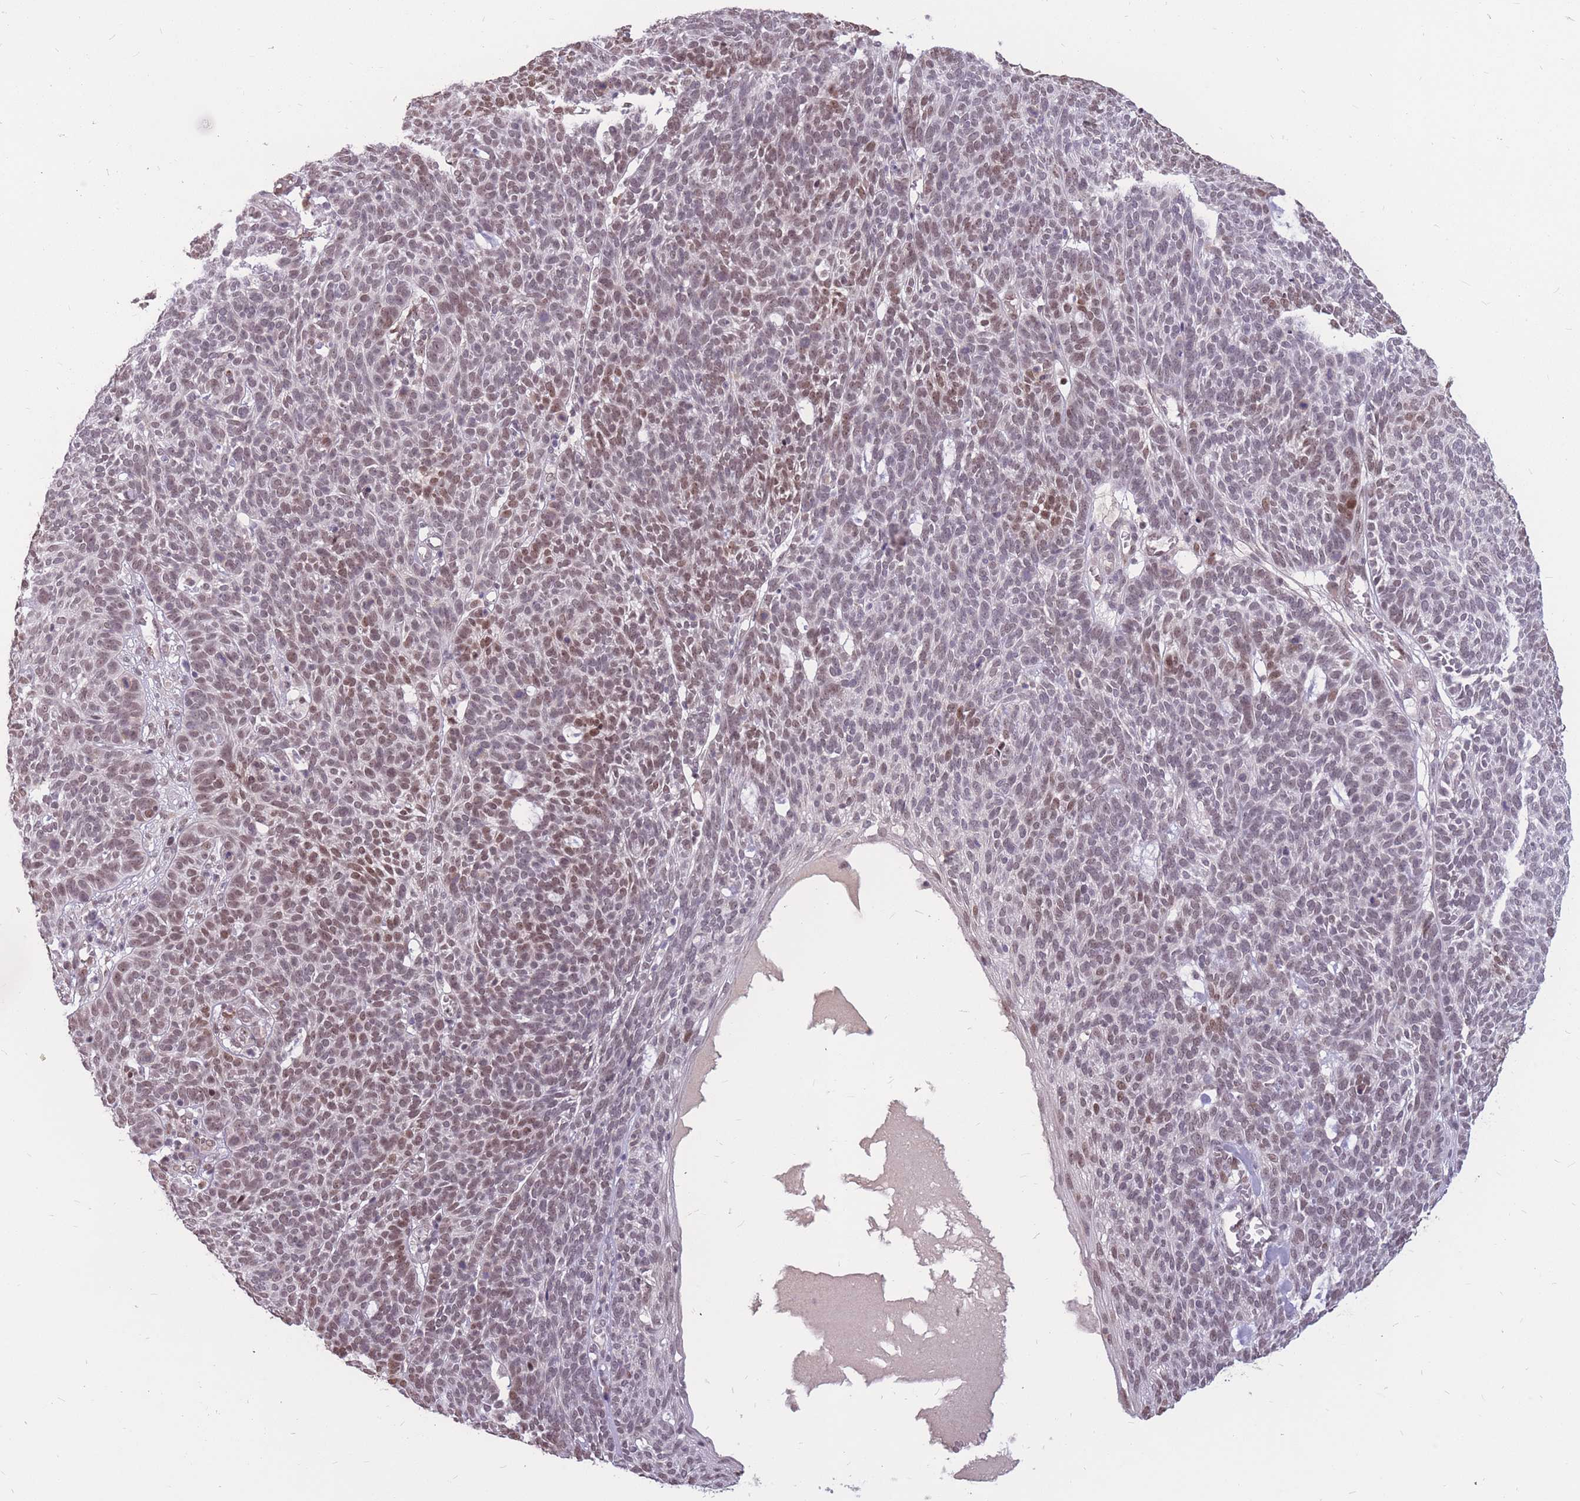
{"staining": {"intensity": "weak", "quantity": "25%-75%", "location": "nuclear"}, "tissue": "skin cancer", "cell_type": "Tumor cells", "image_type": "cancer", "snomed": [{"axis": "morphology", "description": "Squamous cell carcinoma, NOS"}, {"axis": "topography", "description": "Skin"}], "caption": "A histopathology image of skin cancer (squamous cell carcinoma) stained for a protein shows weak nuclear brown staining in tumor cells.", "gene": "ADD2", "patient": {"sex": "female", "age": 90}}